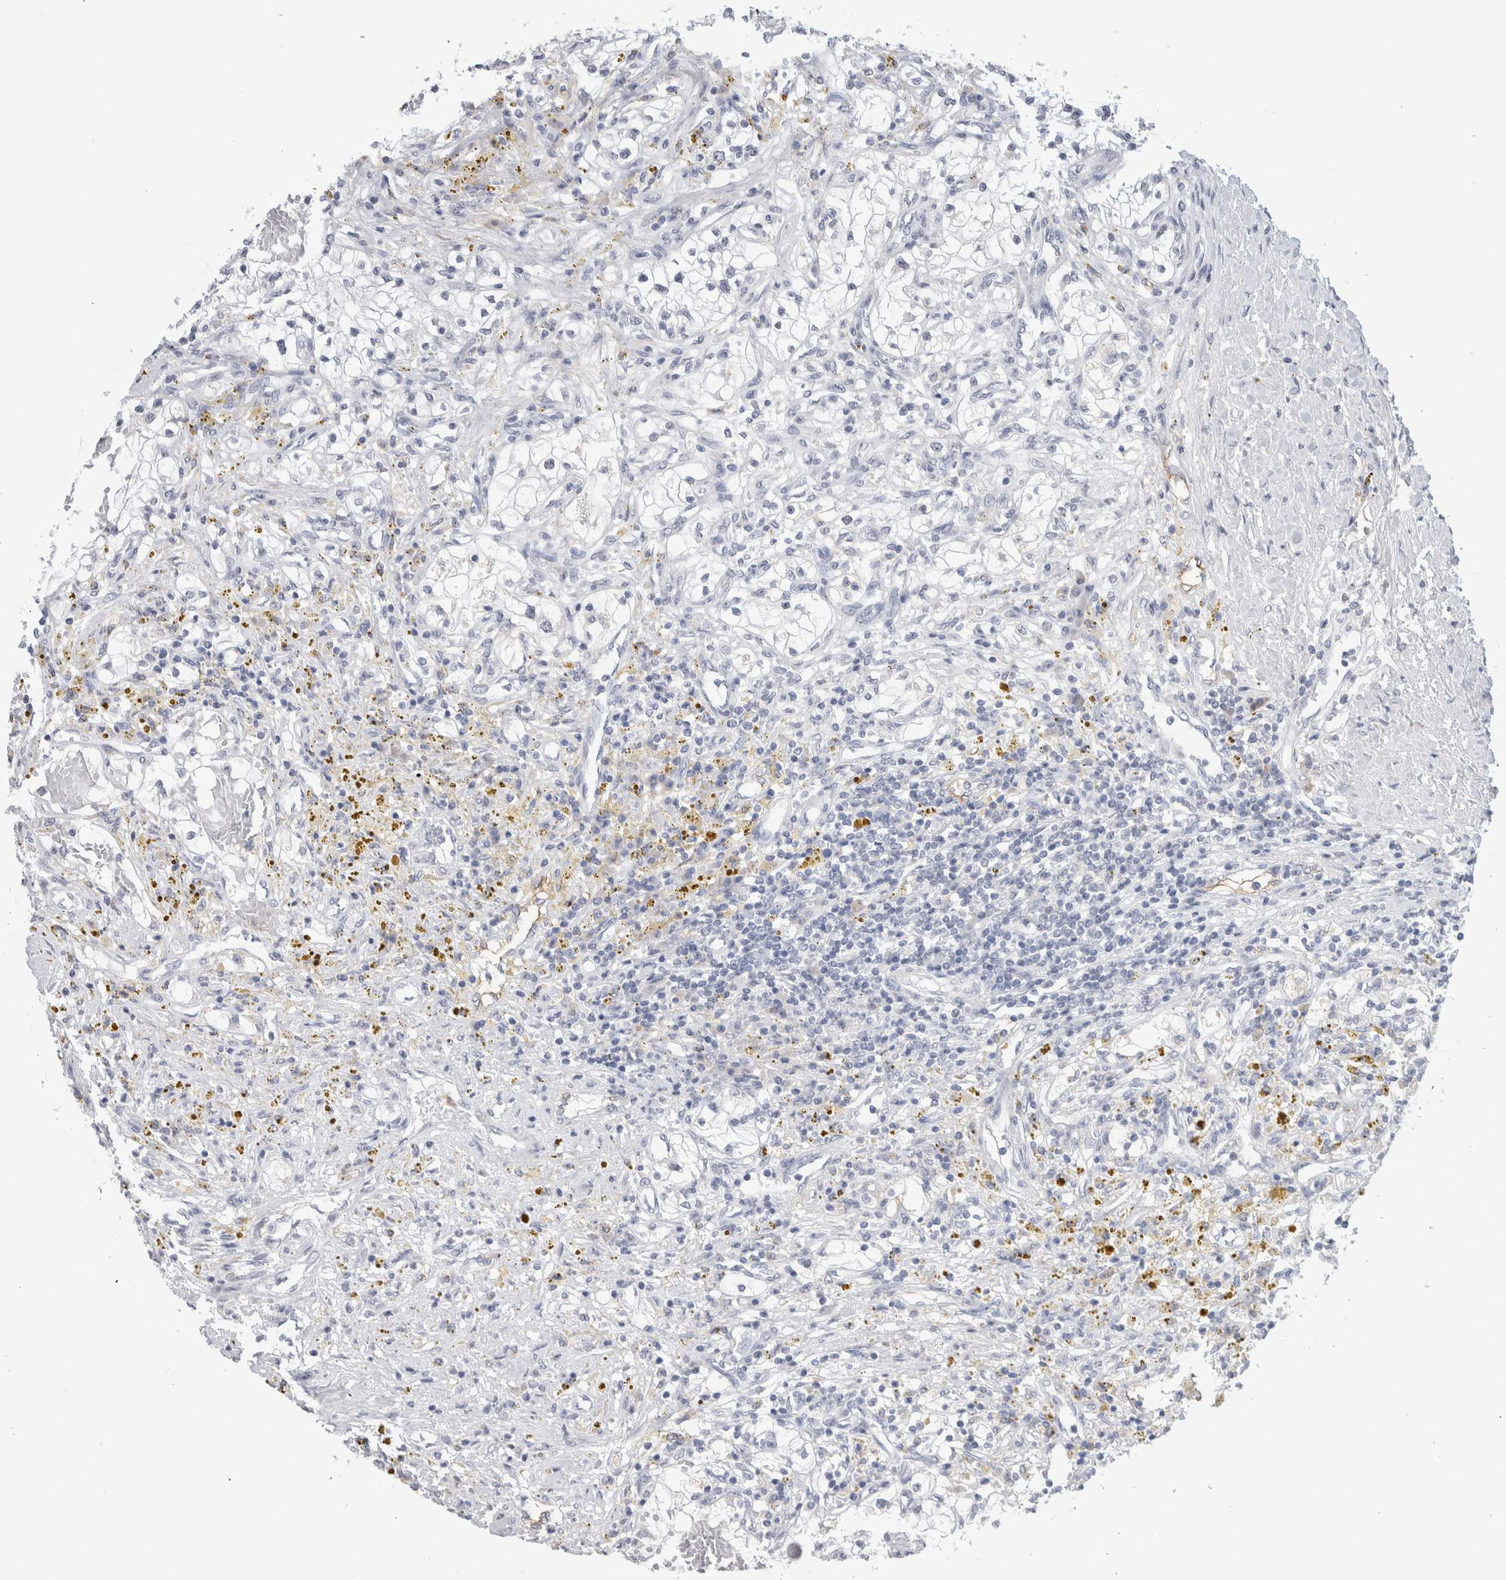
{"staining": {"intensity": "negative", "quantity": "none", "location": "none"}, "tissue": "renal cancer", "cell_type": "Tumor cells", "image_type": "cancer", "snomed": [{"axis": "morphology", "description": "Adenocarcinoma, NOS"}, {"axis": "topography", "description": "Kidney"}], "caption": "Immunohistochemistry of human renal cancer (adenocarcinoma) displays no staining in tumor cells.", "gene": "CADM3", "patient": {"sex": "male", "age": 68}}